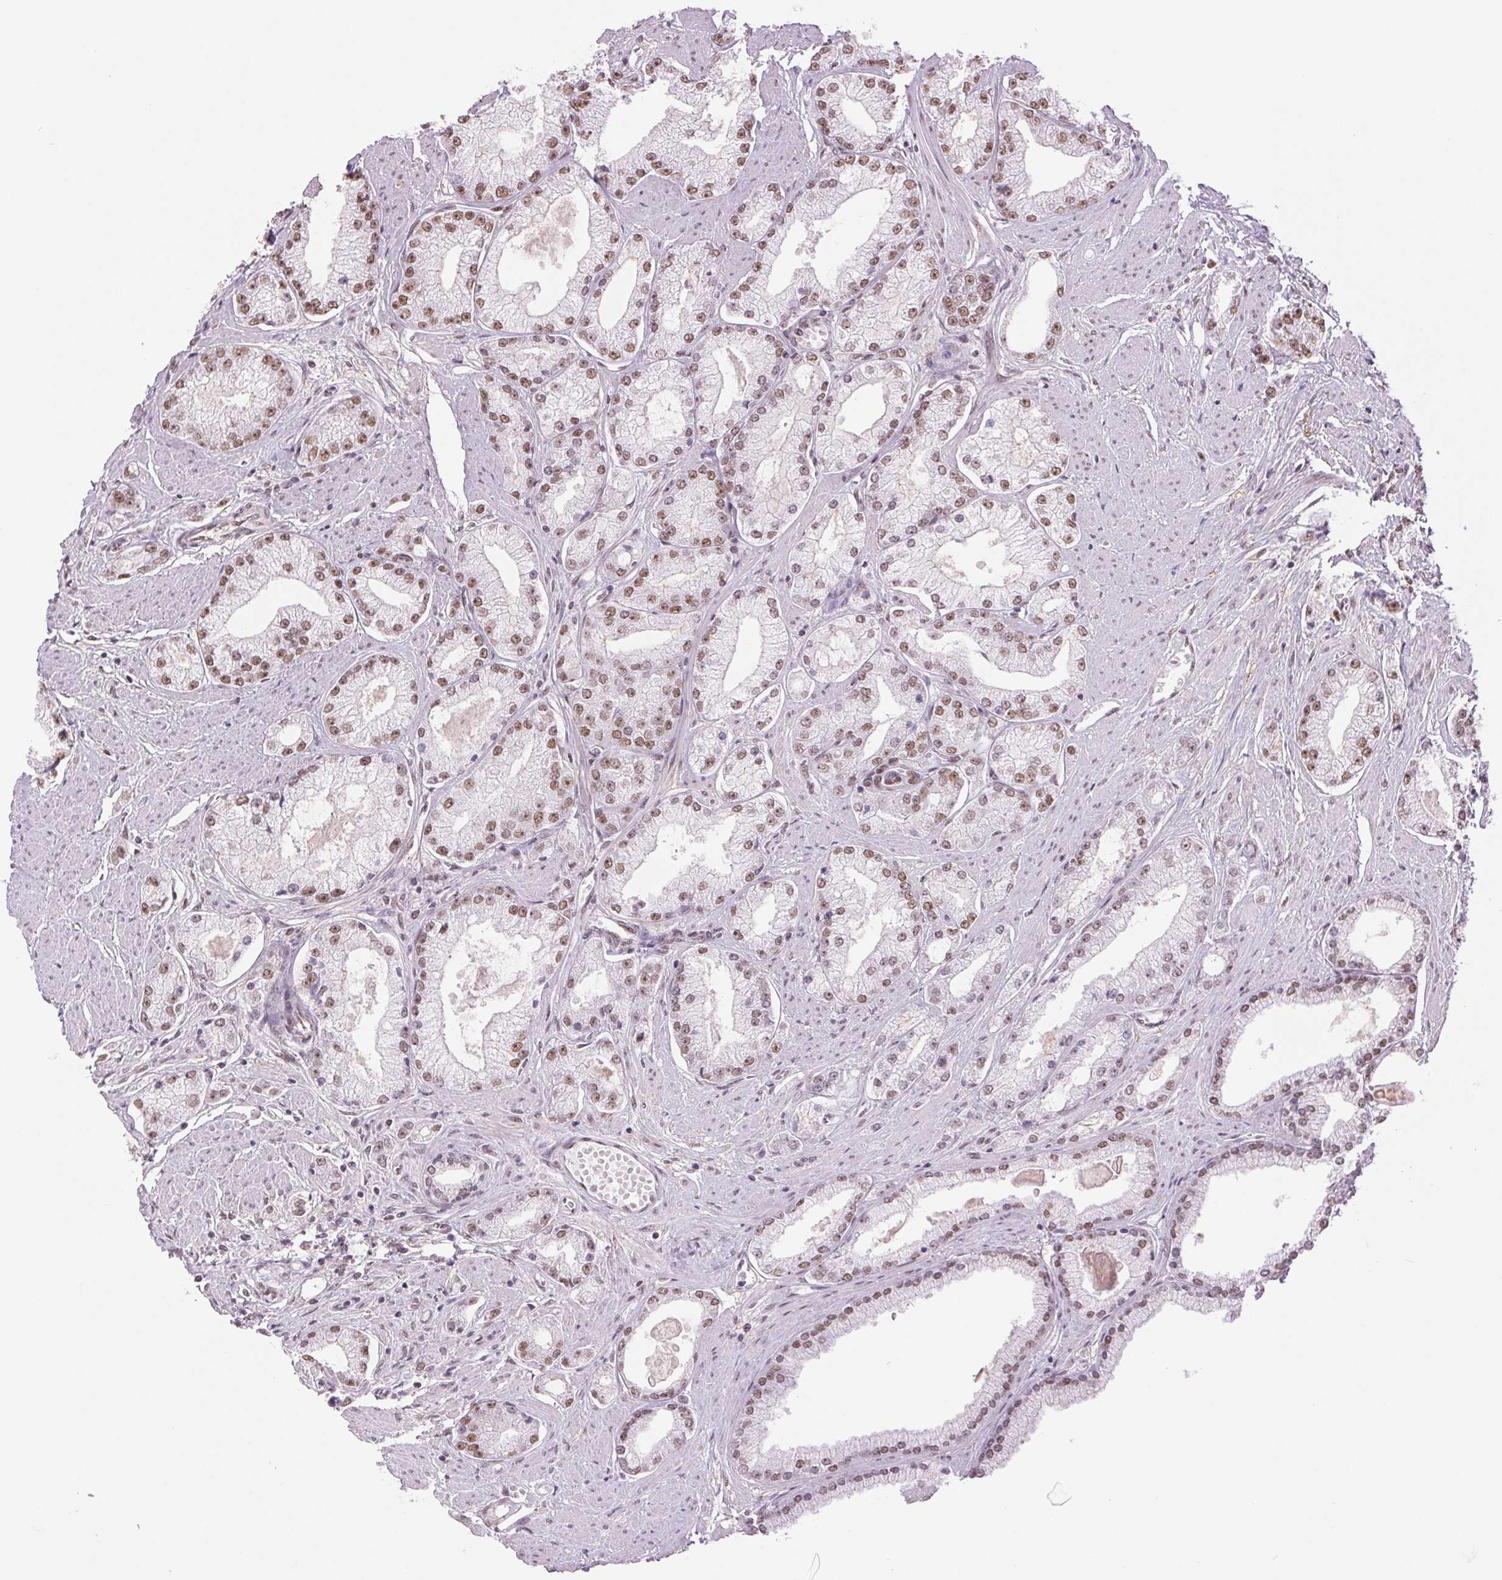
{"staining": {"intensity": "moderate", "quantity": ">75%", "location": "nuclear"}, "tissue": "prostate cancer", "cell_type": "Tumor cells", "image_type": "cancer", "snomed": [{"axis": "morphology", "description": "Adenocarcinoma, High grade"}, {"axis": "topography", "description": "Prostate"}], "caption": "Moderate nuclear staining is seen in about >75% of tumor cells in prostate cancer (adenocarcinoma (high-grade)).", "gene": "ZFR2", "patient": {"sex": "male", "age": 68}}